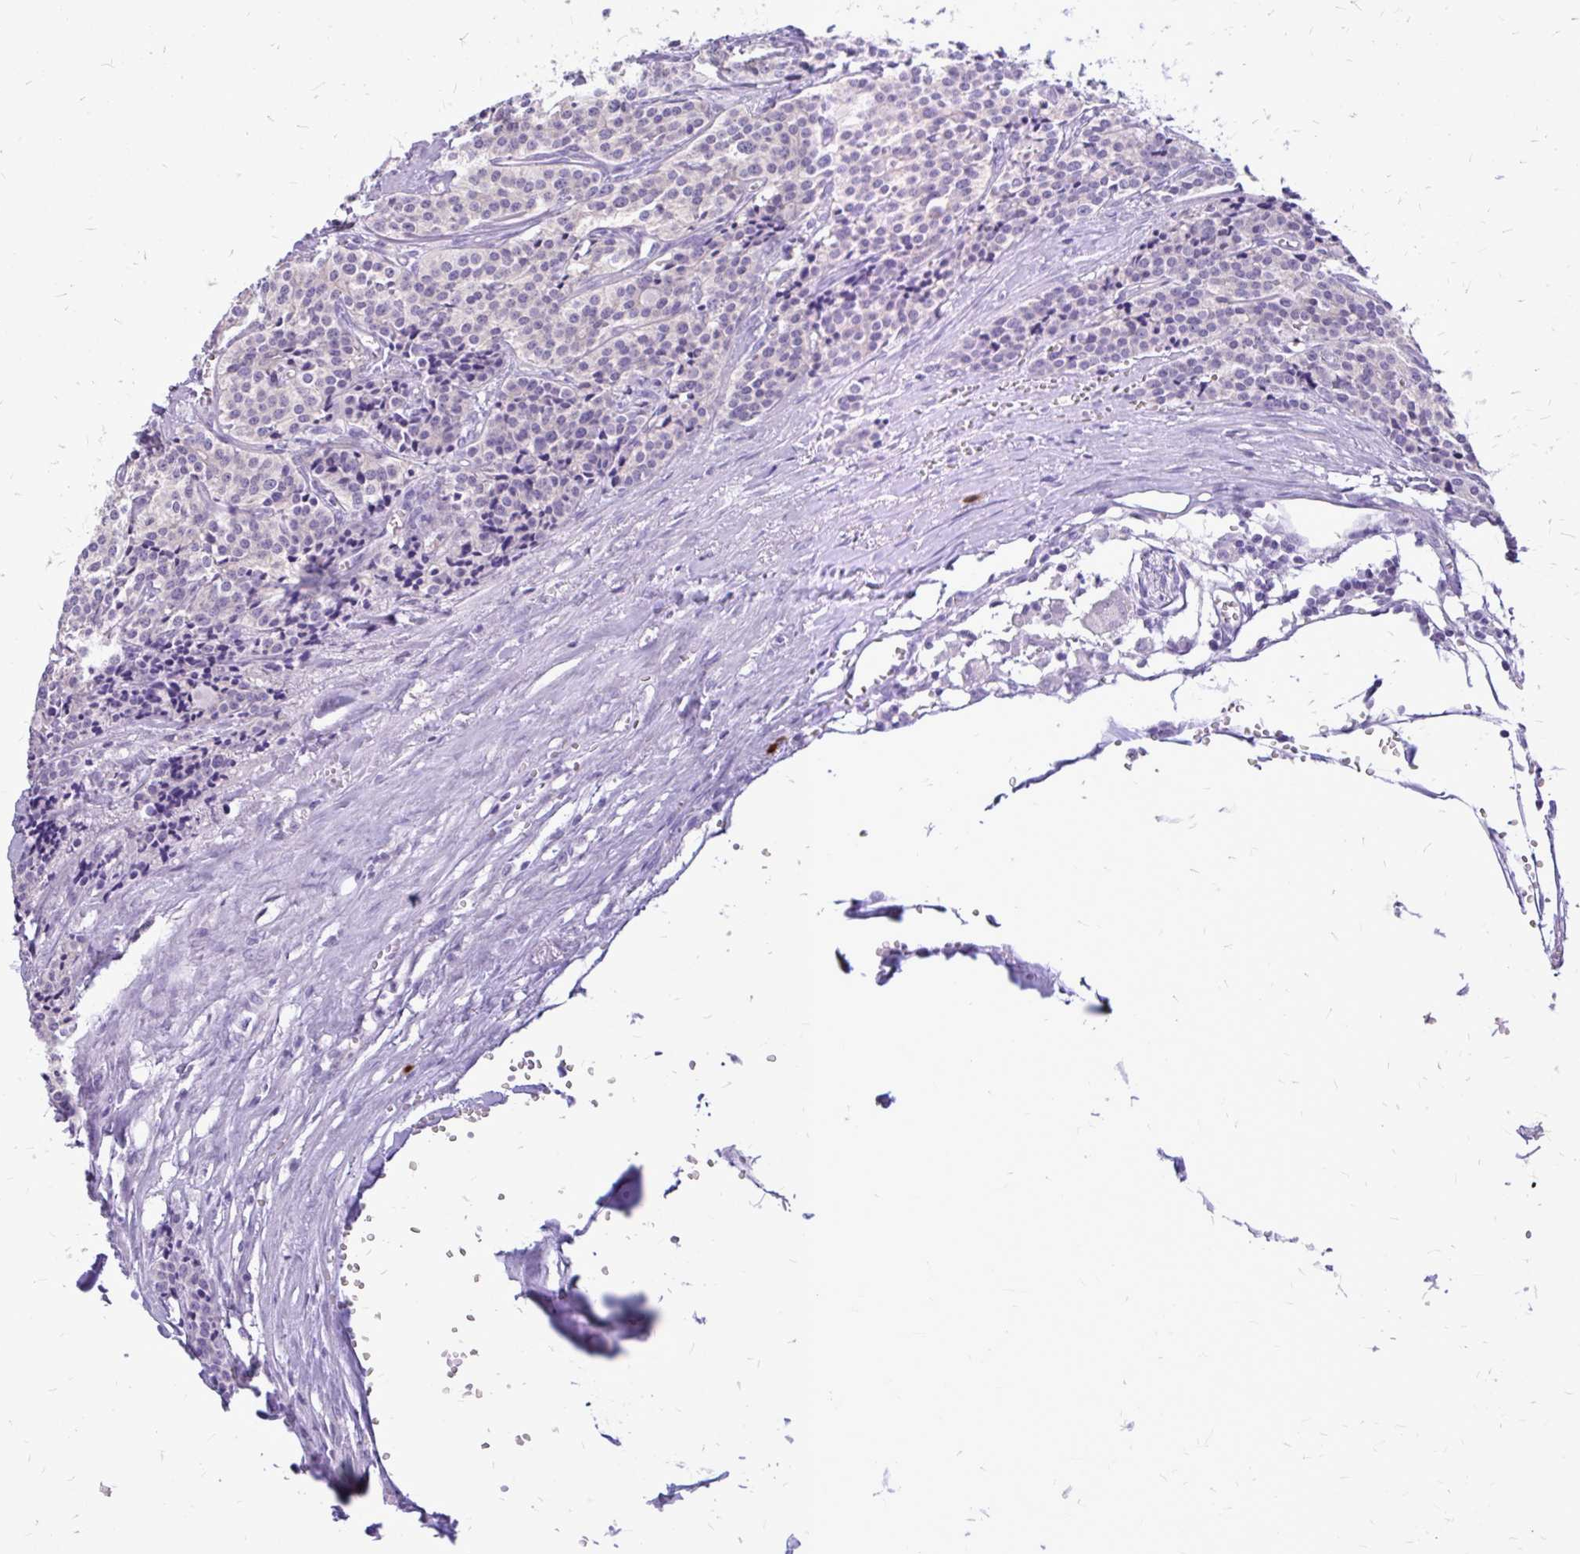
{"staining": {"intensity": "negative", "quantity": "none", "location": "none"}, "tissue": "carcinoid", "cell_type": "Tumor cells", "image_type": "cancer", "snomed": [{"axis": "morphology", "description": "Carcinoid, malignant, NOS"}, {"axis": "topography", "description": "Small intestine"}], "caption": "A micrograph of human carcinoid (malignant) is negative for staining in tumor cells. Brightfield microscopy of immunohistochemistry stained with DAB (3,3'-diaminobenzidine) (brown) and hematoxylin (blue), captured at high magnification.", "gene": "MAP1LC3A", "patient": {"sex": "male", "age": 63}}